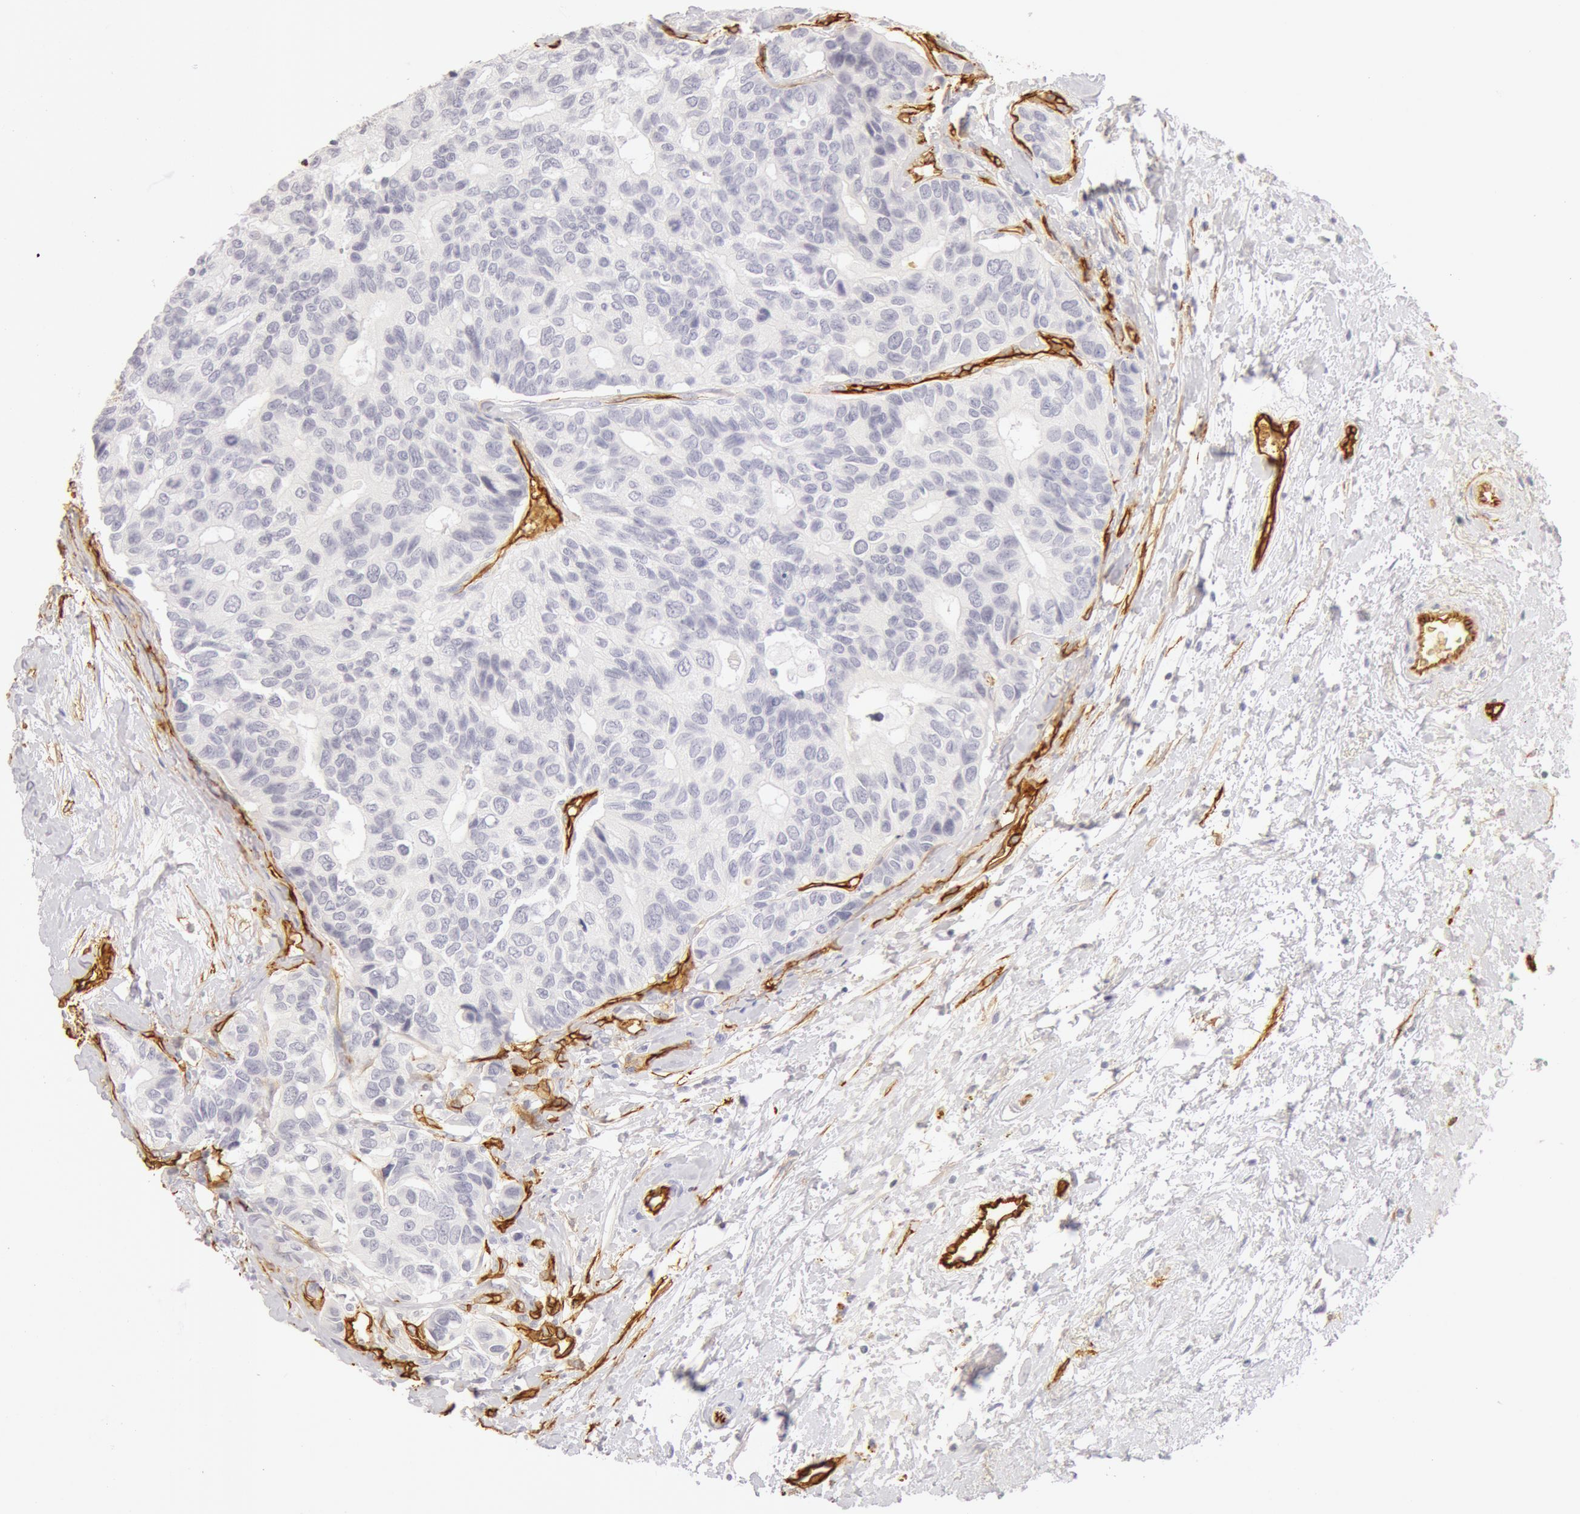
{"staining": {"intensity": "negative", "quantity": "none", "location": "none"}, "tissue": "breast cancer", "cell_type": "Tumor cells", "image_type": "cancer", "snomed": [{"axis": "morphology", "description": "Duct carcinoma"}, {"axis": "topography", "description": "Breast"}], "caption": "An image of human breast infiltrating ductal carcinoma is negative for staining in tumor cells.", "gene": "AQP1", "patient": {"sex": "female", "age": 69}}